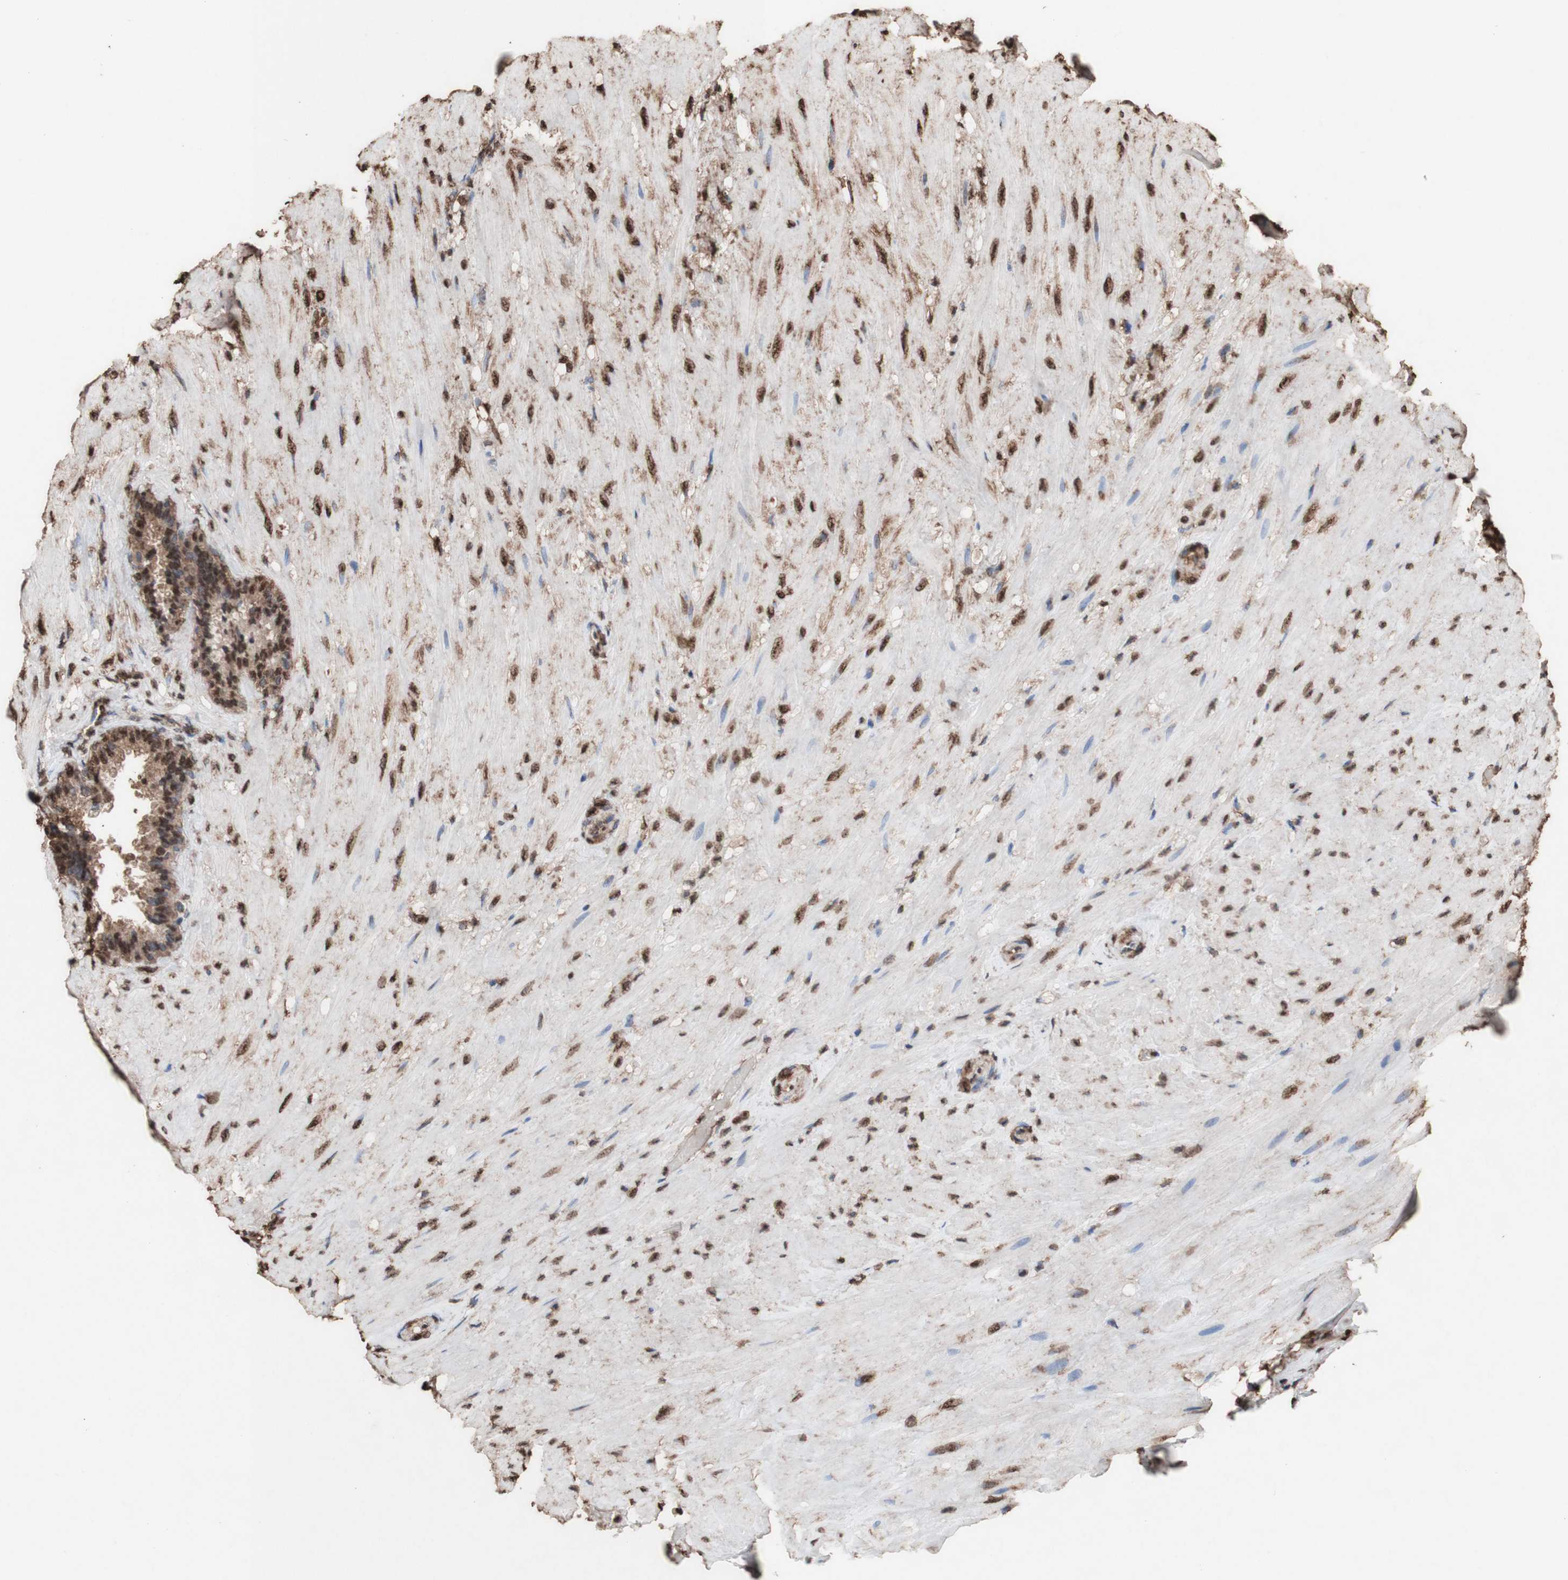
{"staining": {"intensity": "moderate", "quantity": ">75%", "location": "cytoplasmic/membranous,nuclear"}, "tissue": "seminal vesicle", "cell_type": "Glandular cells", "image_type": "normal", "snomed": [{"axis": "morphology", "description": "Normal tissue, NOS"}, {"axis": "topography", "description": "Seminal veicle"}], "caption": "A medium amount of moderate cytoplasmic/membranous,nuclear positivity is seen in approximately >75% of glandular cells in normal seminal vesicle.", "gene": "PIDD1", "patient": {"sex": "male", "age": 46}}